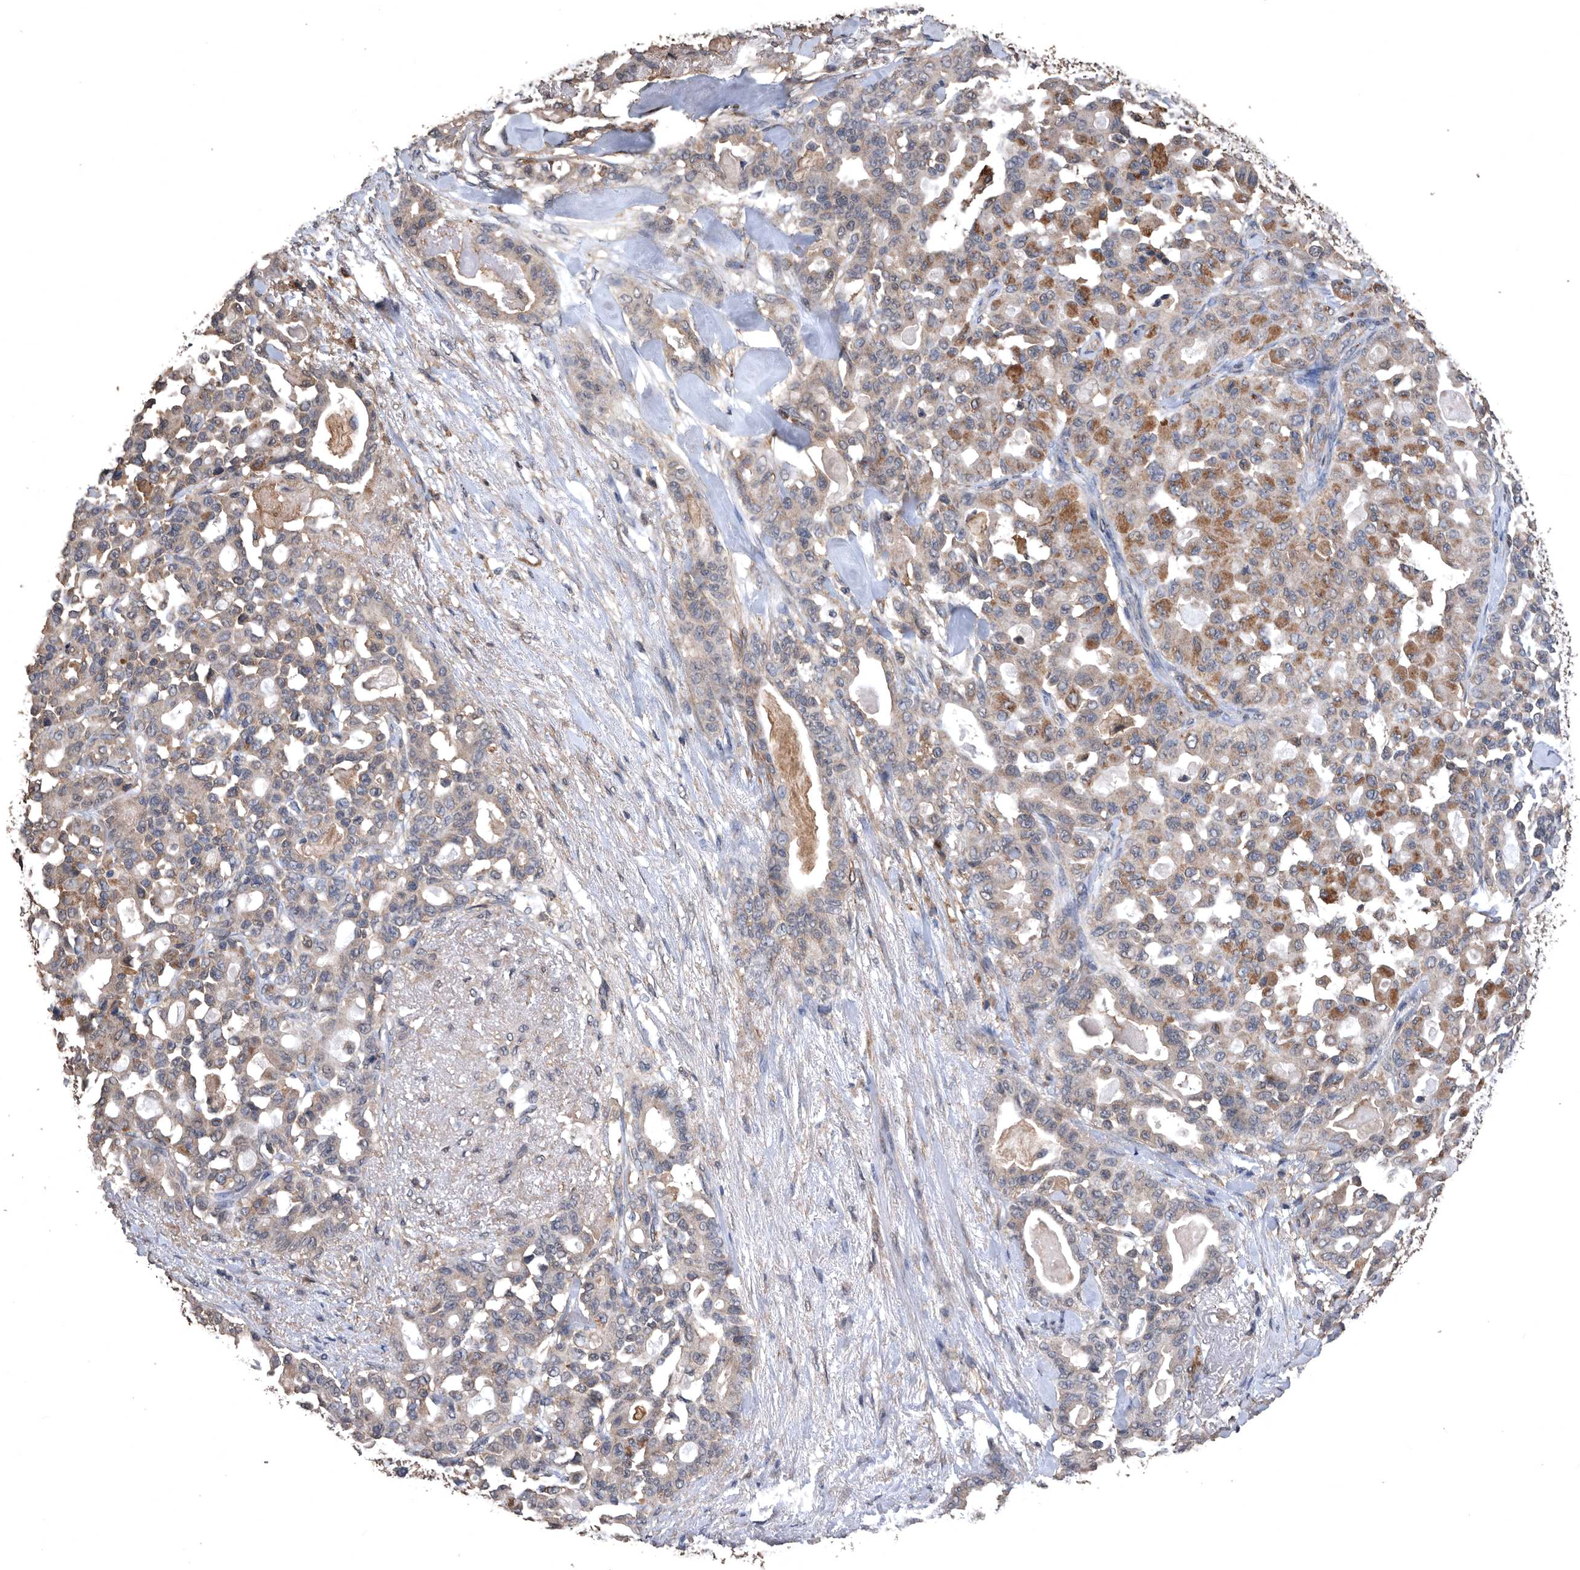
{"staining": {"intensity": "moderate", "quantity": "25%-75%", "location": "cytoplasmic/membranous"}, "tissue": "pancreatic cancer", "cell_type": "Tumor cells", "image_type": "cancer", "snomed": [{"axis": "morphology", "description": "Adenocarcinoma, NOS"}, {"axis": "topography", "description": "Pancreas"}], "caption": "Protein staining displays moderate cytoplasmic/membranous positivity in about 25%-75% of tumor cells in adenocarcinoma (pancreatic).", "gene": "NRBP1", "patient": {"sex": "male", "age": 63}}